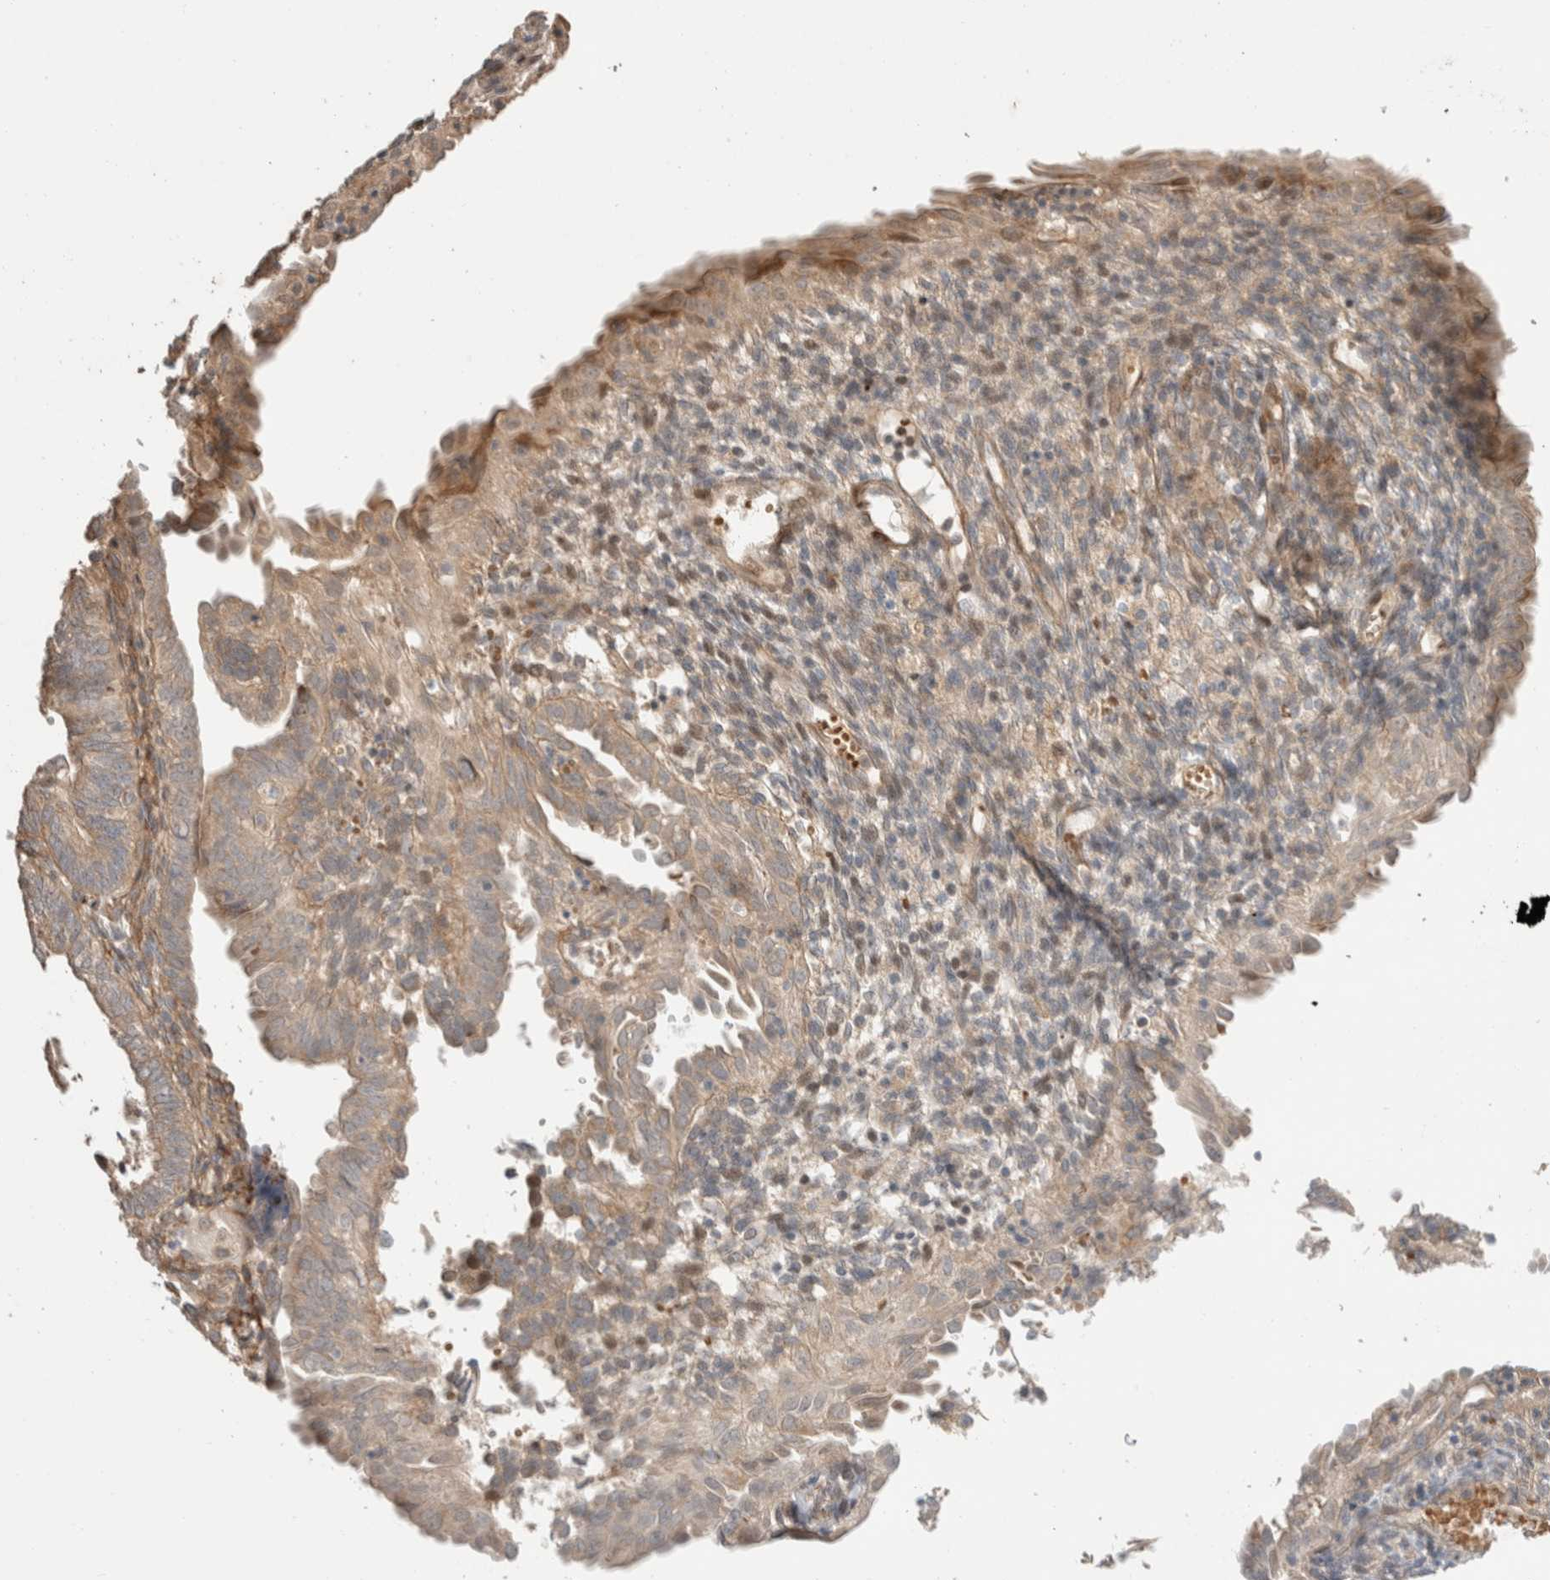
{"staining": {"intensity": "weak", "quantity": ">75%", "location": "cytoplasmic/membranous"}, "tissue": "endometrial cancer", "cell_type": "Tumor cells", "image_type": "cancer", "snomed": [{"axis": "morphology", "description": "Adenocarcinoma, NOS"}, {"axis": "topography", "description": "Endometrium"}], "caption": "IHC of adenocarcinoma (endometrial) demonstrates low levels of weak cytoplasmic/membranous expression in about >75% of tumor cells. (DAB IHC, brown staining for protein, blue staining for nuclei).", "gene": "ERC1", "patient": {"sex": "female", "age": 58}}